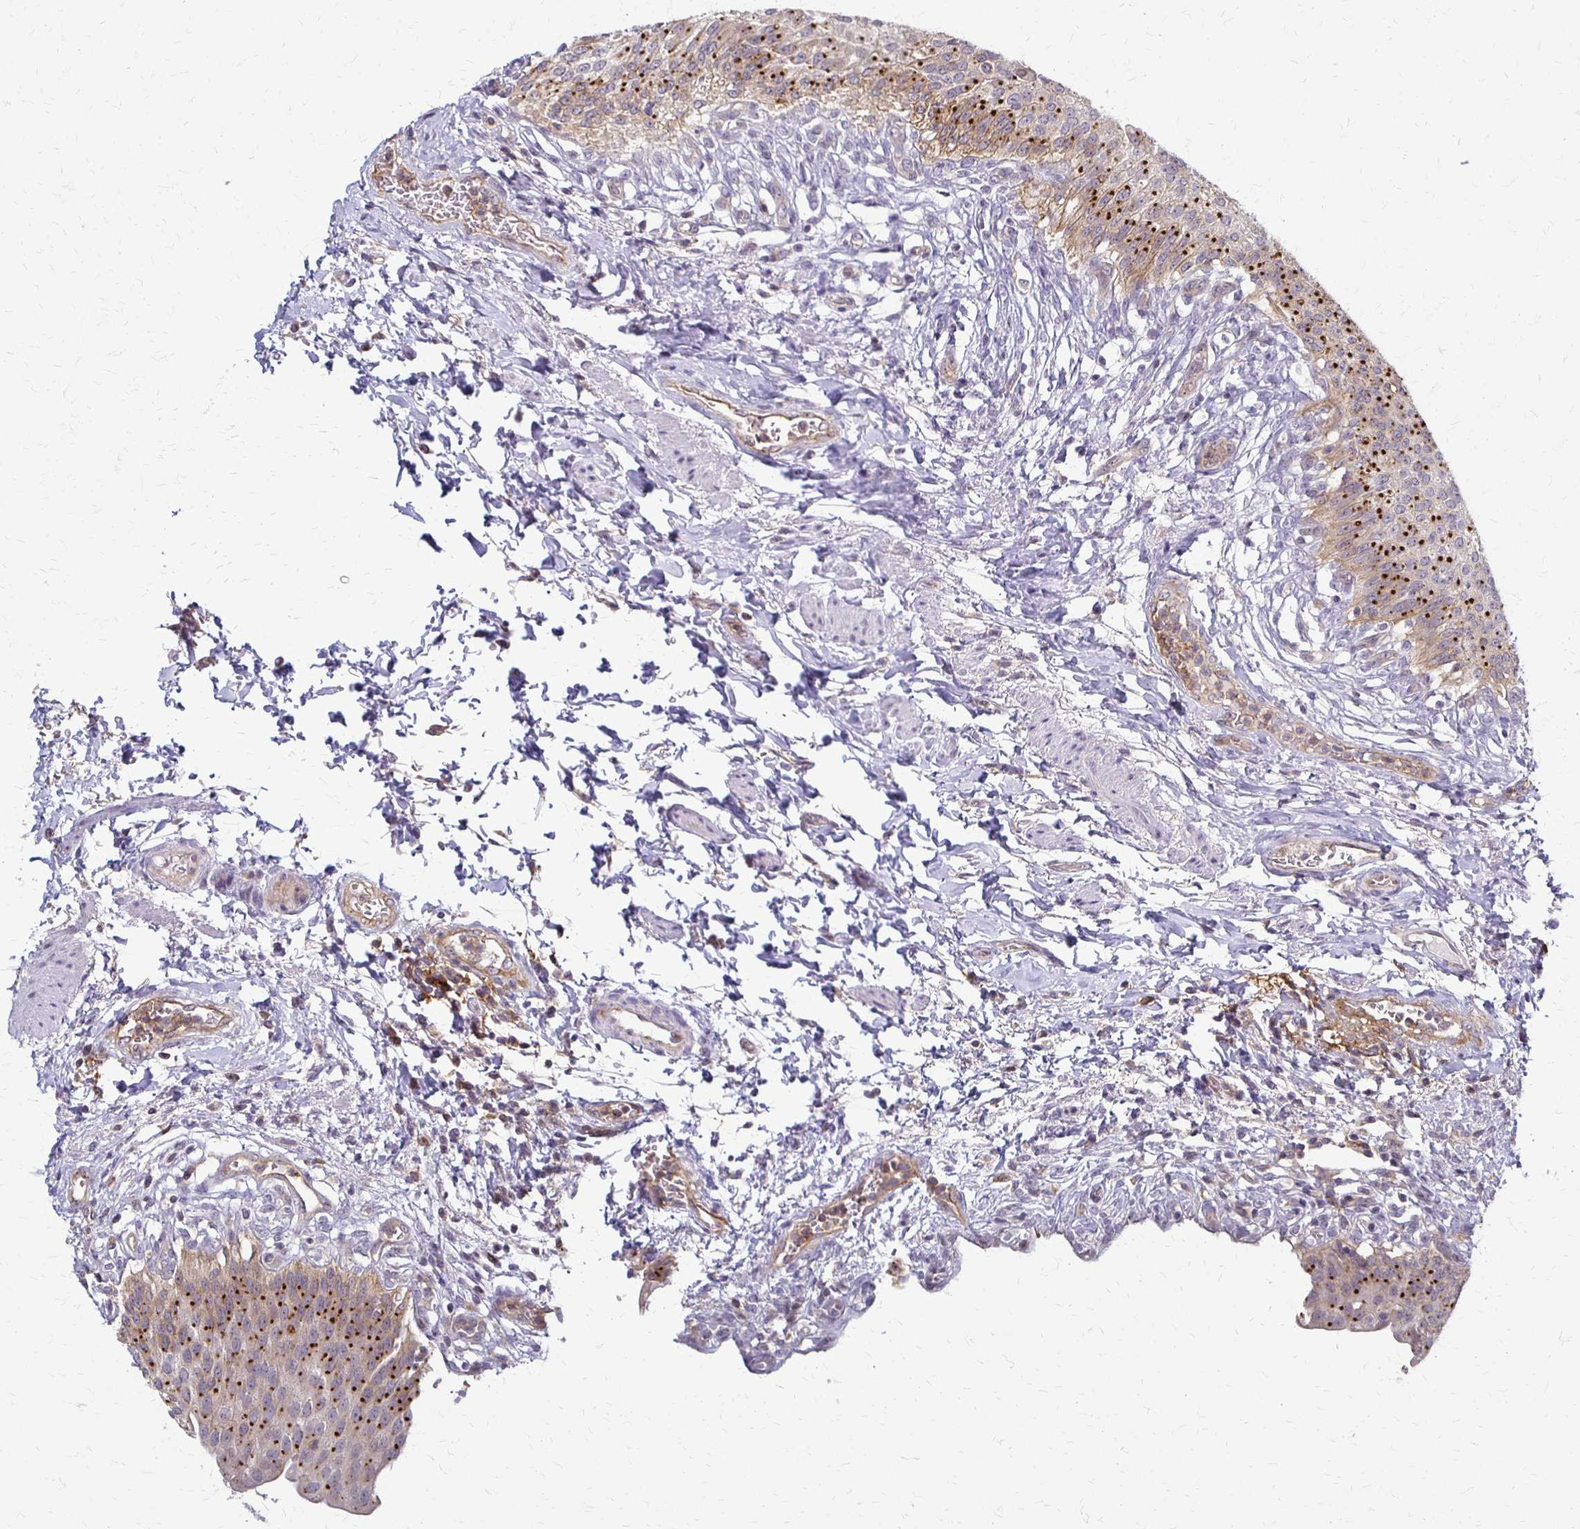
{"staining": {"intensity": "moderate", "quantity": ">75%", "location": "cytoplasmic/membranous"}, "tissue": "urinary bladder", "cell_type": "Urothelial cells", "image_type": "normal", "snomed": [{"axis": "morphology", "description": "Normal tissue, NOS"}, {"axis": "topography", "description": "Urinary bladder"}, {"axis": "topography", "description": "Peripheral nerve tissue"}], "caption": "Immunohistochemistry (IHC) (DAB (3,3'-diaminobenzidine)) staining of benign human urinary bladder reveals moderate cytoplasmic/membranous protein positivity in approximately >75% of urothelial cells.", "gene": "SLC9A9", "patient": {"sex": "female", "age": 60}}